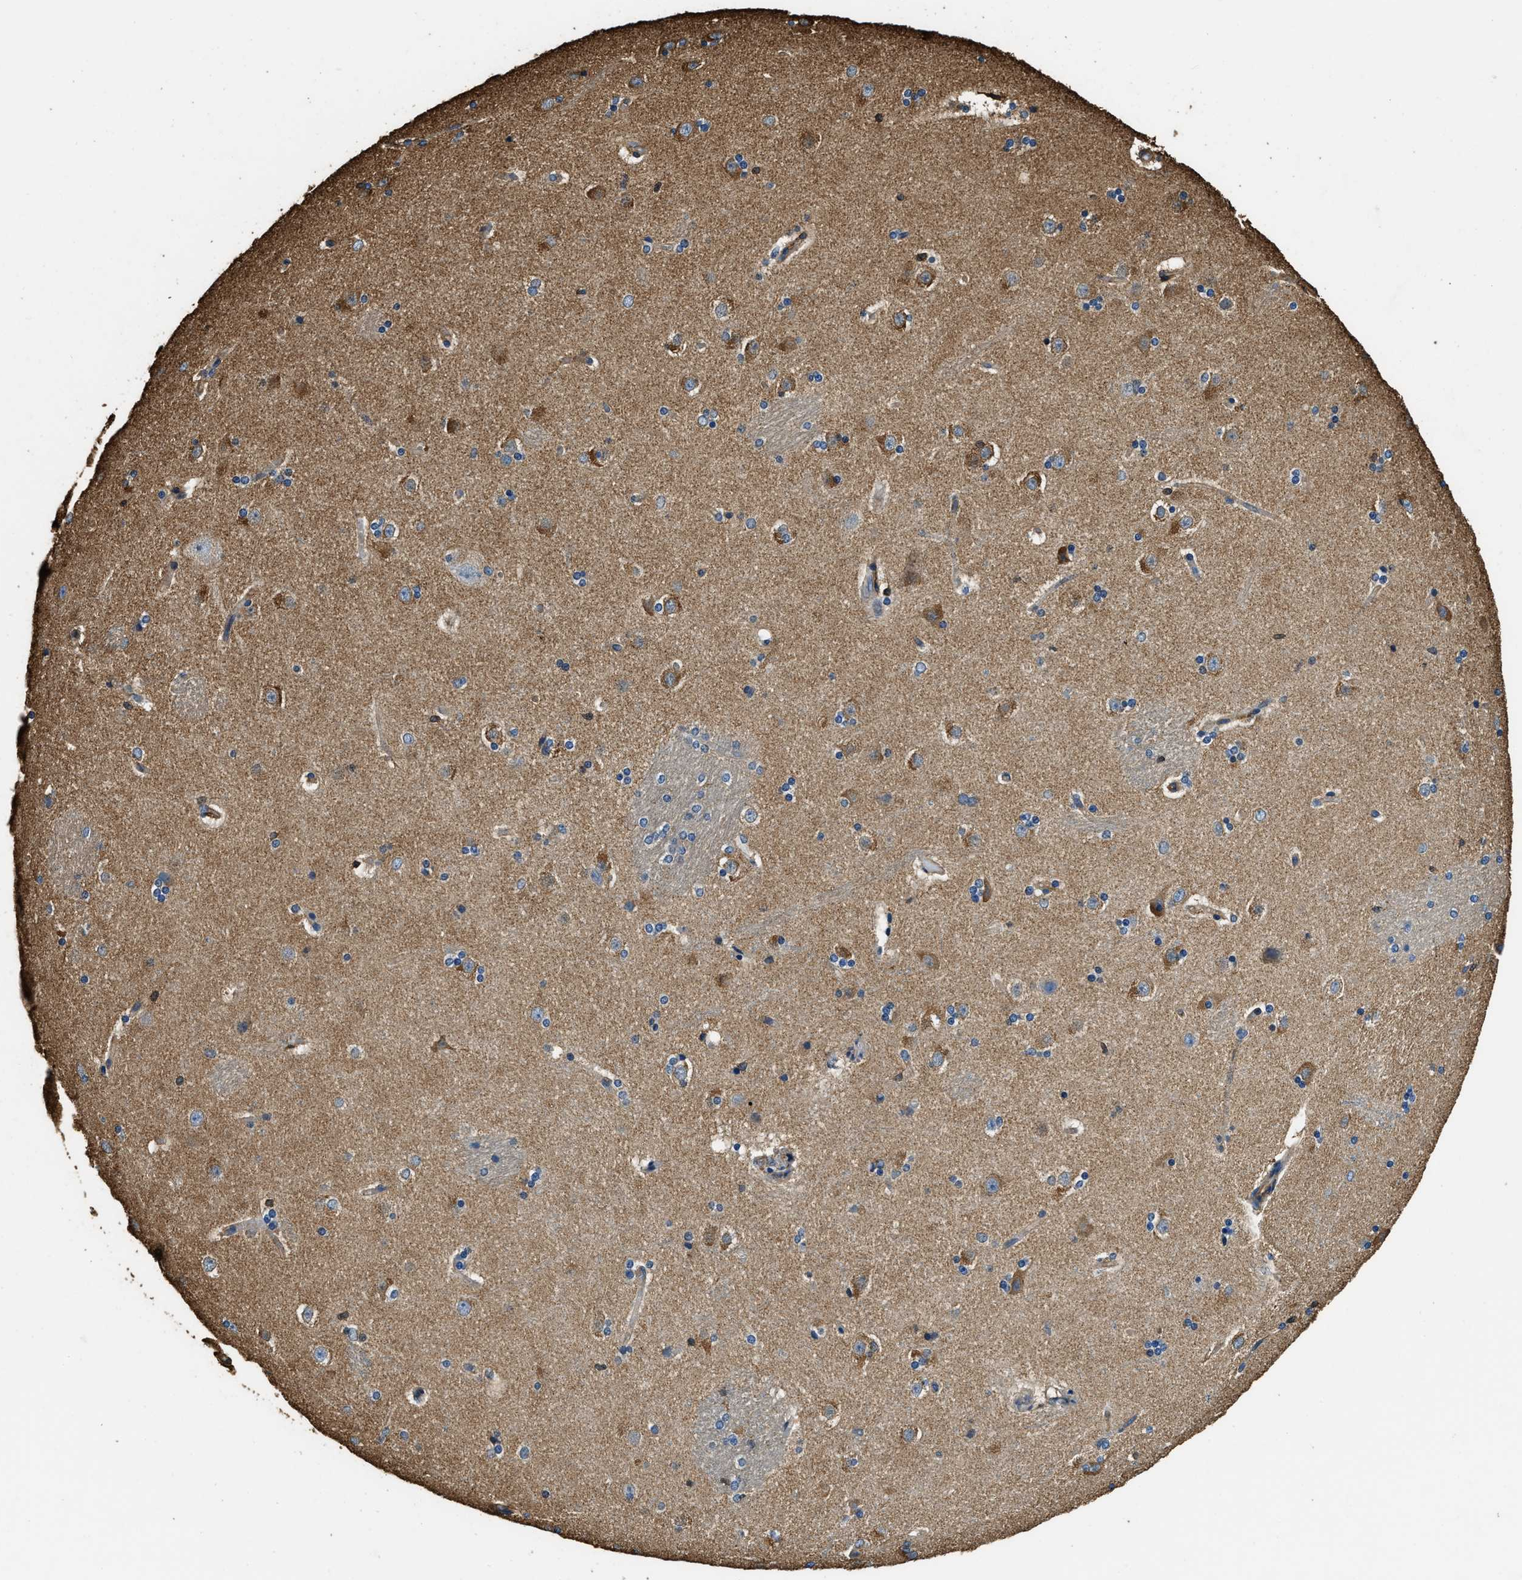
{"staining": {"intensity": "negative", "quantity": "none", "location": "none"}, "tissue": "caudate", "cell_type": "Glial cells", "image_type": "normal", "snomed": [{"axis": "morphology", "description": "Normal tissue, NOS"}, {"axis": "topography", "description": "Lateral ventricle wall"}], "caption": "The image shows no staining of glial cells in unremarkable caudate.", "gene": "ACCS", "patient": {"sex": "female", "age": 19}}